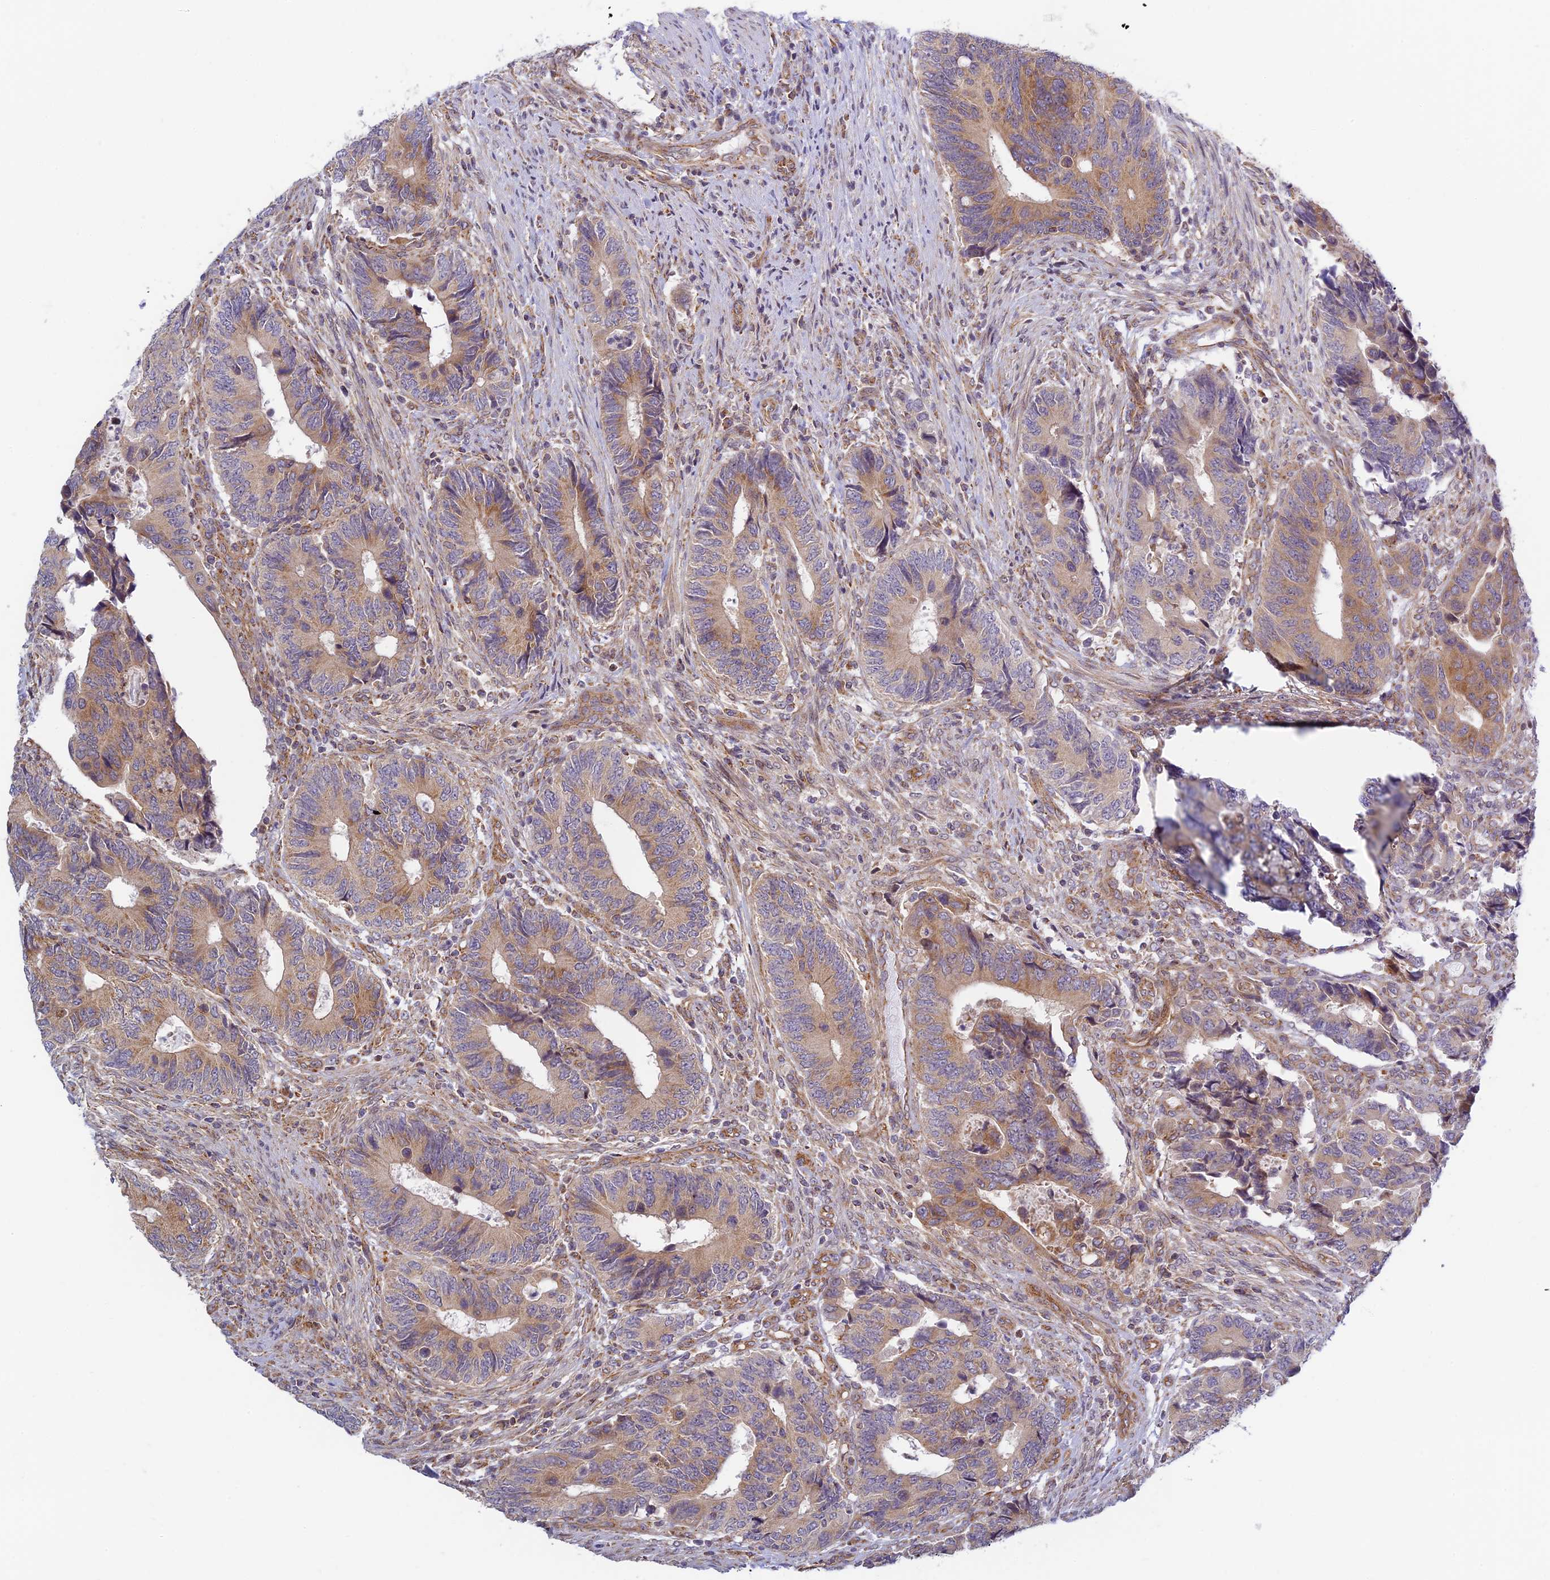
{"staining": {"intensity": "moderate", "quantity": "25%-75%", "location": "cytoplasmic/membranous"}, "tissue": "colorectal cancer", "cell_type": "Tumor cells", "image_type": "cancer", "snomed": [{"axis": "morphology", "description": "Adenocarcinoma, NOS"}, {"axis": "topography", "description": "Colon"}], "caption": "This image demonstrates immunohistochemistry (IHC) staining of colorectal cancer, with medium moderate cytoplasmic/membranous staining in about 25%-75% of tumor cells.", "gene": "HOOK2", "patient": {"sex": "male", "age": 87}}